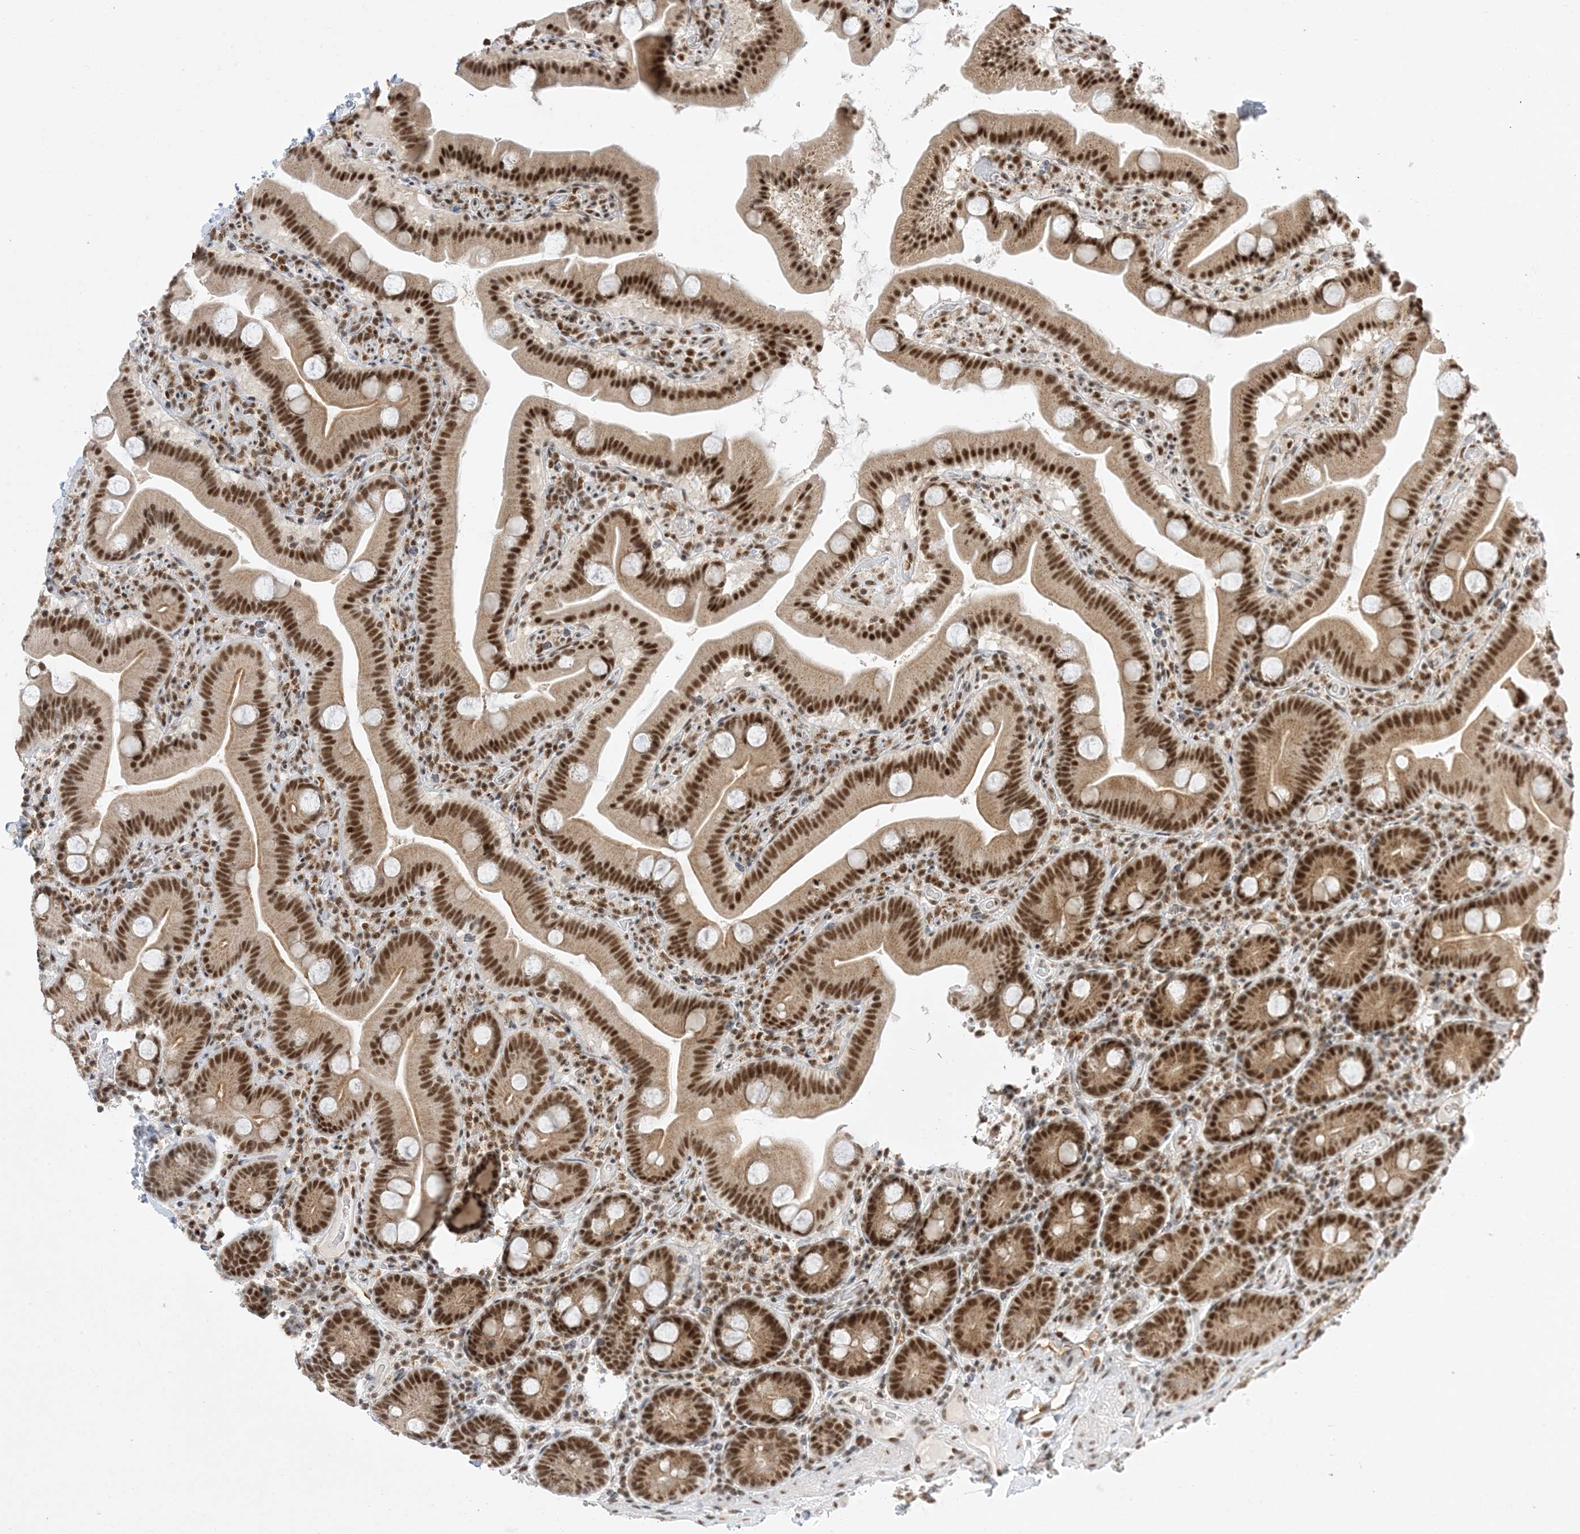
{"staining": {"intensity": "strong", "quantity": ">75%", "location": "cytoplasmic/membranous,nuclear"}, "tissue": "duodenum", "cell_type": "Glandular cells", "image_type": "normal", "snomed": [{"axis": "morphology", "description": "Normal tissue, NOS"}, {"axis": "topography", "description": "Duodenum"}], "caption": "DAB (3,3'-diaminobenzidine) immunohistochemical staining of unremarkable duodenum displays strong cytoplasmic/membranous,nuclear protein expression in approximately >75% of glandular cells. (DAB IHC with brightfield microscopy, high magnification).", "gene": "SF3A3", "patient": {"sex": "male", "age": 55}}